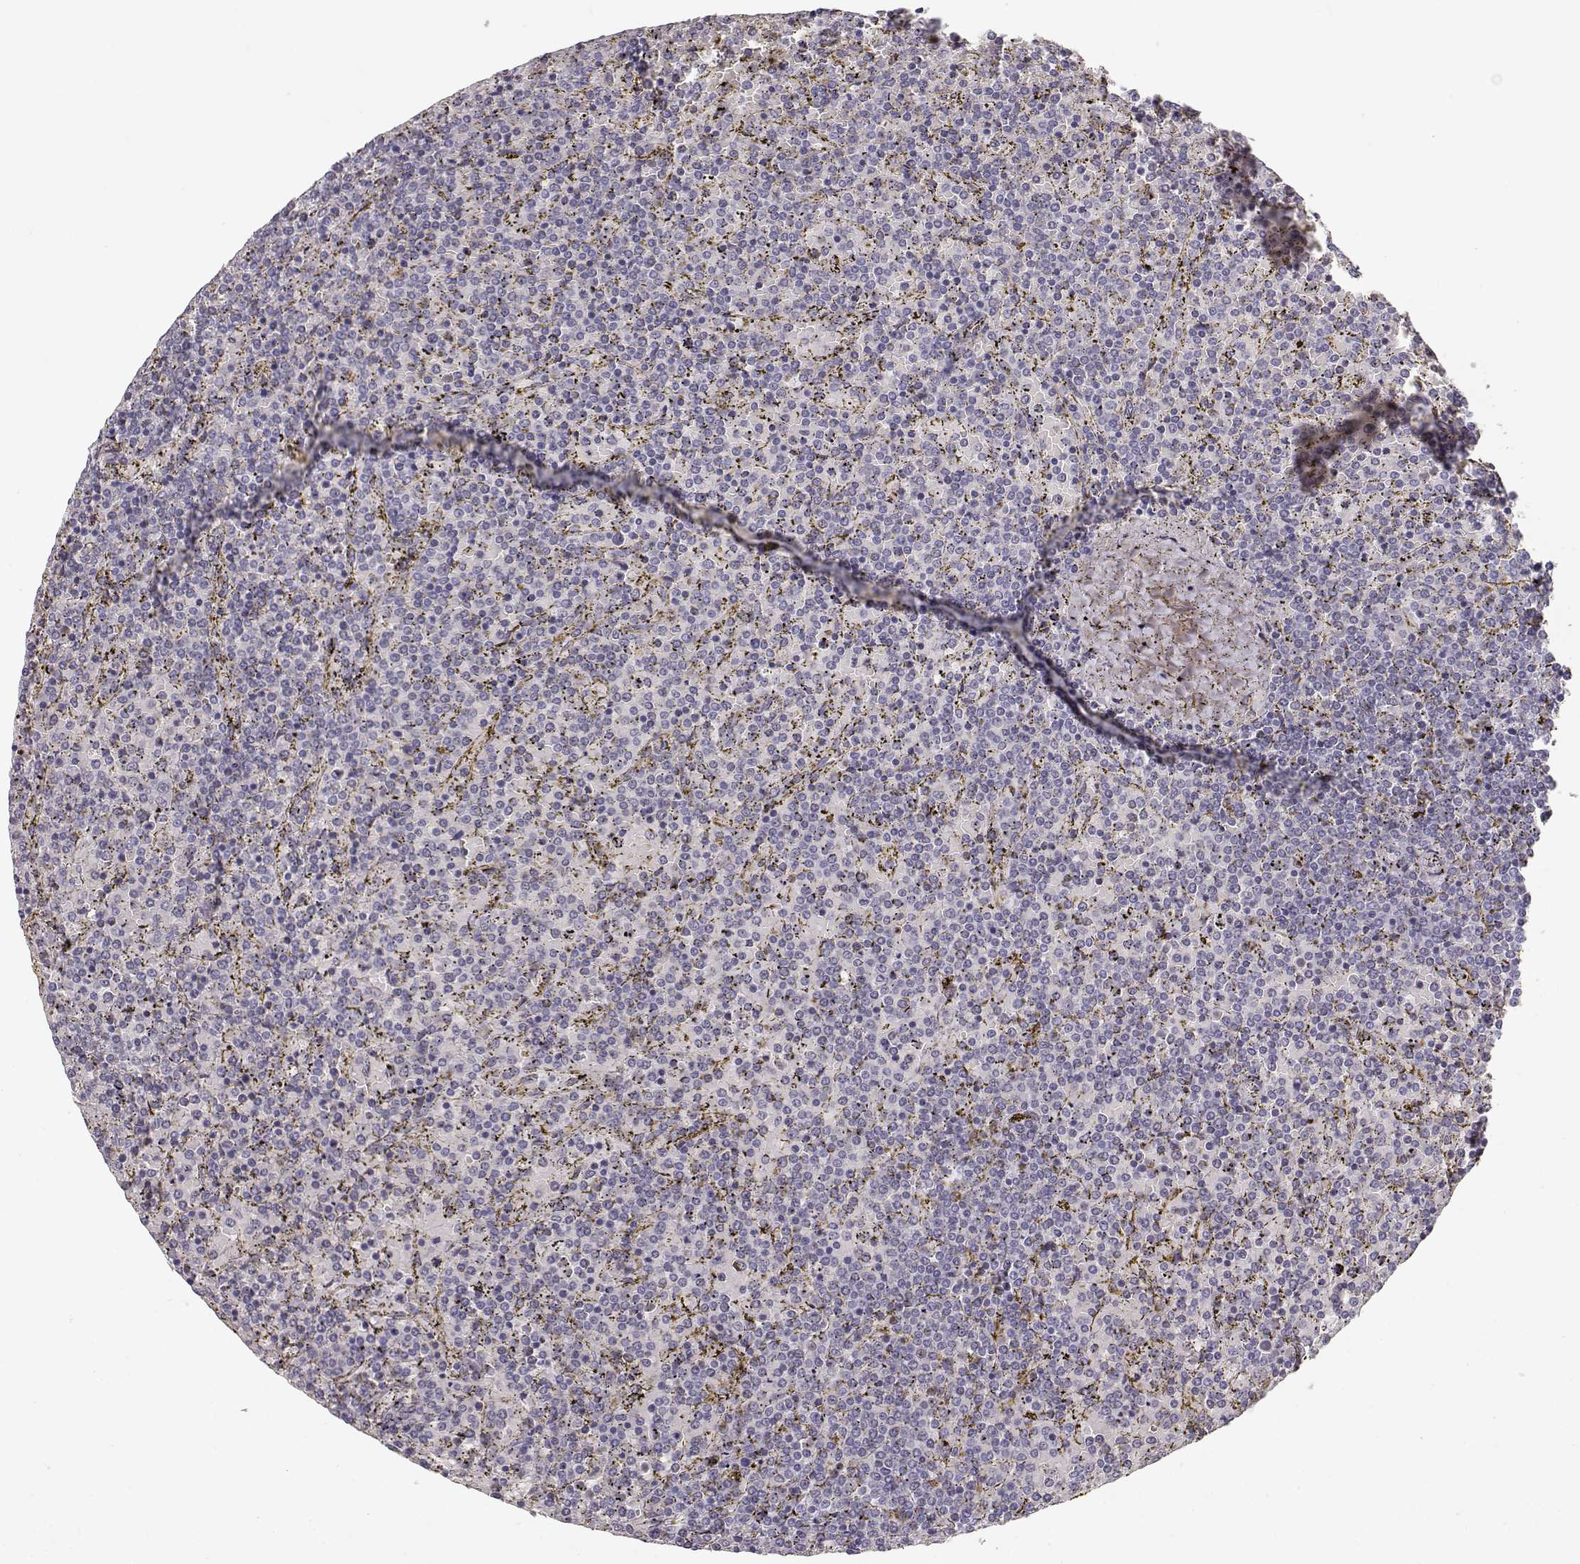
{"staining": {"intensity": "negative", "quantity": "none", "location": "none"}, "tissue": "lymphoma", "cell_type": "Tumor cells", "image_type": "cancer", "snomed": [{"axis": "morphology", "description": "Malignant lymphoma, non-Hodgkin's type, Low grade"}, {"axis": "topography", "description": "Spleen"}], "caption": "The micrograph exhibits no staining of tumor cells in low-grade malignant lymphoma, non-Hodgkin's type.", "gene": "TPH2", "patient": {"sex": "female", "age": 77}}